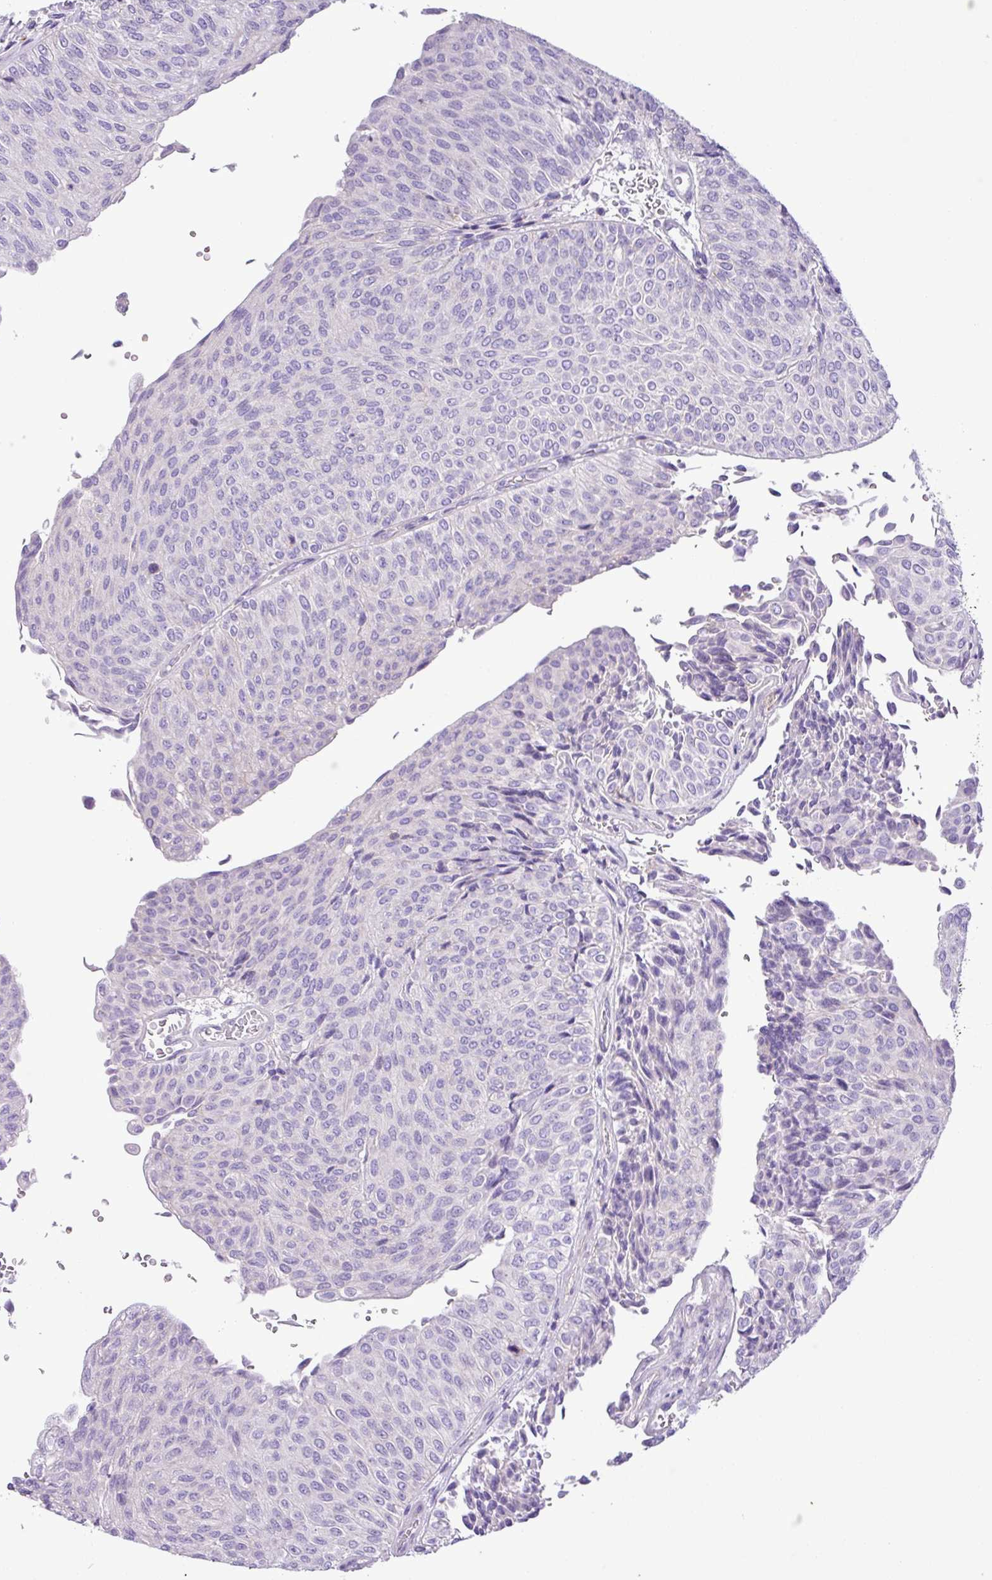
{"staining": {"intensity": "negative", "quantity": "none", "location": "none"}, "tissue": "urothelial cancer", "cell_type": "Tumor cells", "image_type": "cancer", "snomed": [{"axis": "morphology", "description": "Urothelial carcinoma, Low grade"}, {"axis": "topography", "description": "Urinary bladder"}], "caption": "A high-resolution photomicrograph shows IHC staining of urothelial carcinoma (low-grade), which exhibits no significant expression in tumor cells.", "gene": "ZNF334", "patient": {"sex": "male", "age": 78}}